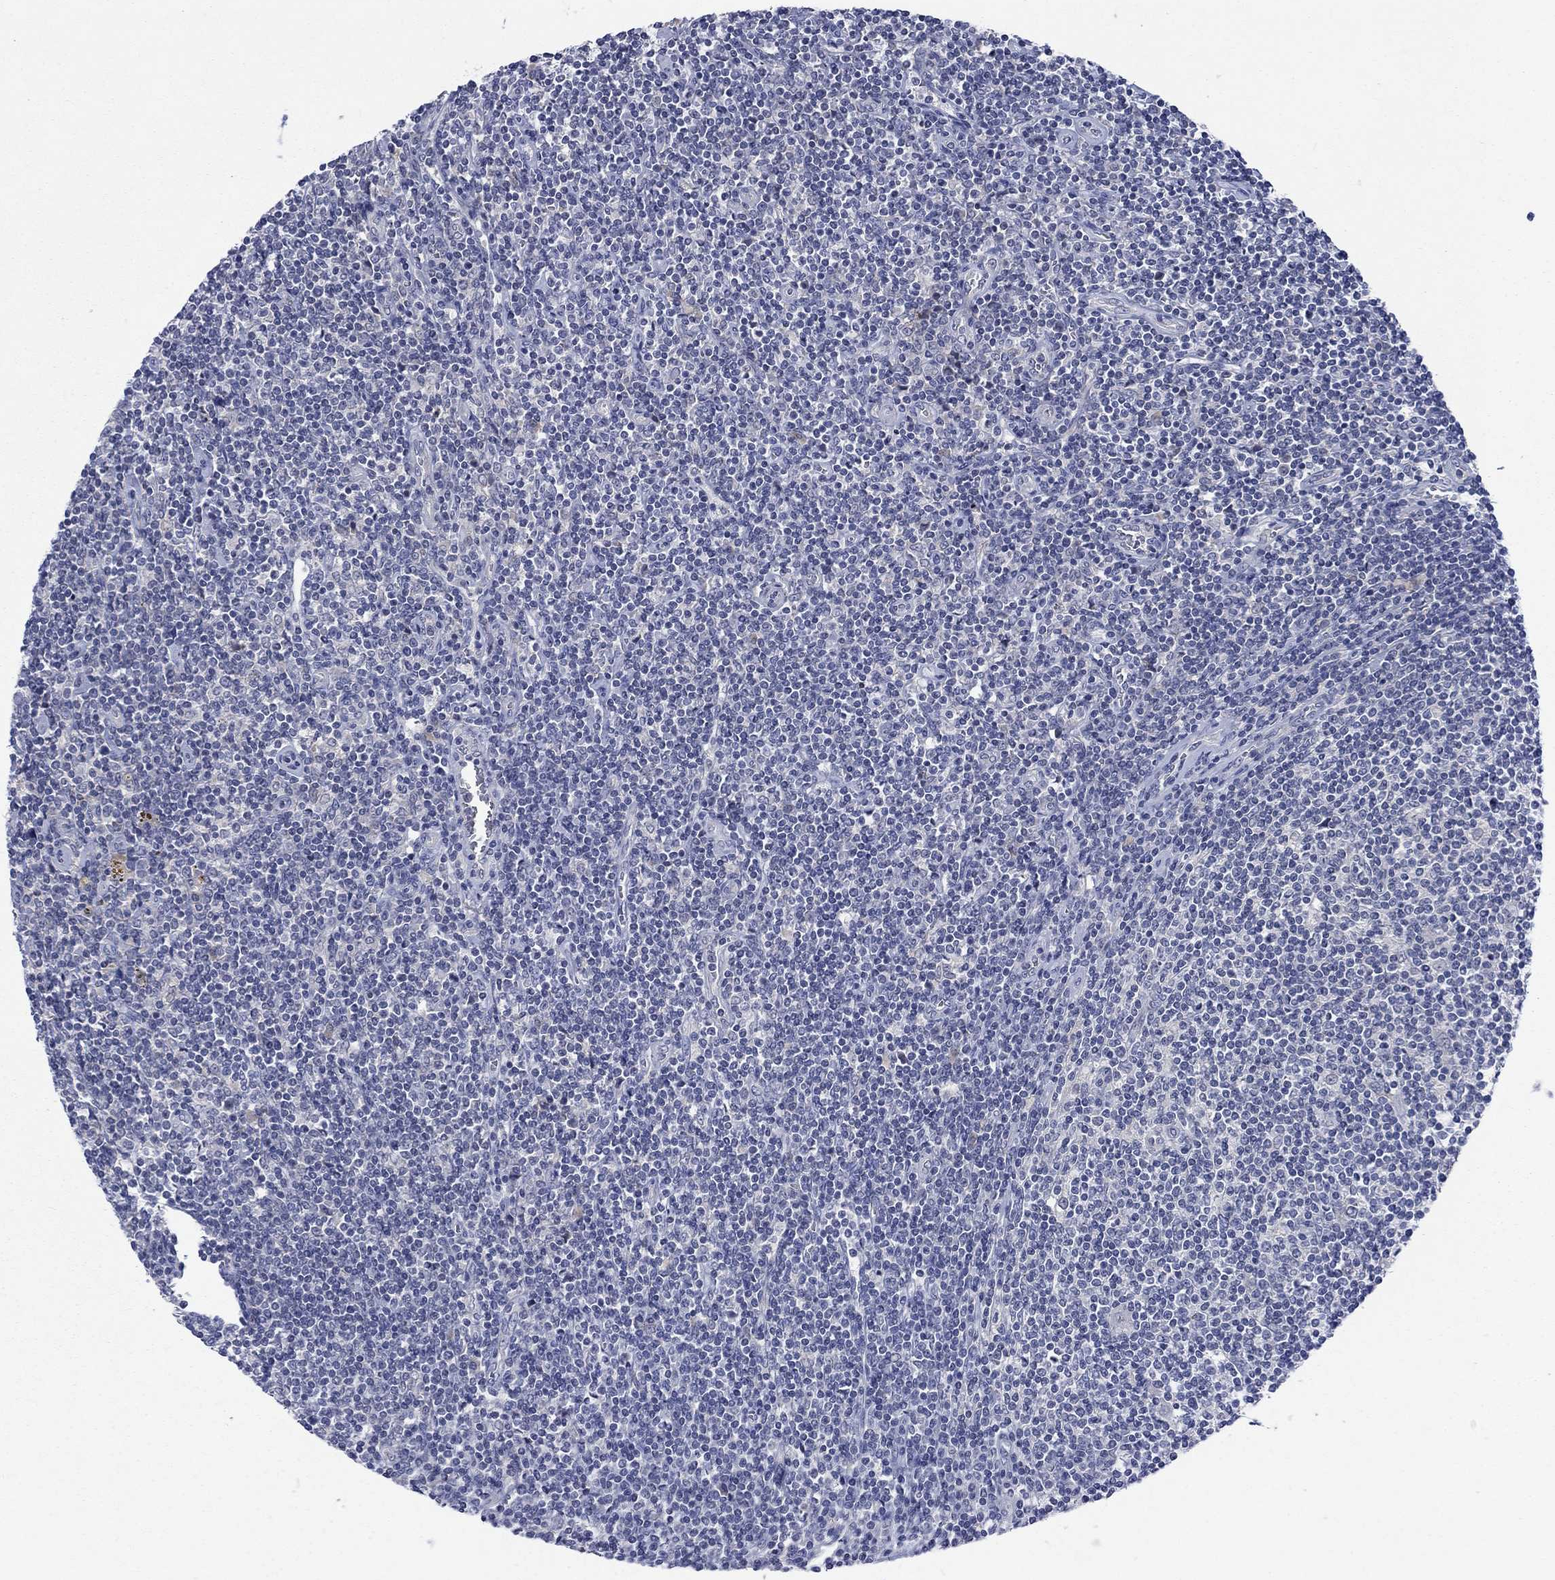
{"staining": {"intensity": "negative", "quantity": "none", "location": "none"}, "tissue": "lymphoma", "cell_type": "Tumor cells", "image_type": "cancer", "snomed": [{"axis": "morphology", "description": "Hodgkin's disease, NOS"}, {"axis": "topography", "description": "Lymph node"}], "caption": "An immunohistochemistry image of lymphoma is shown. There is no staining in tumor cells of lymphoma. (DAB (3,3'-diaminobenzidine) immunohistochemistry (IHC), high magnification).", "gene": "CACNA1A", "patient": {"sex": "male", "age": 40}}